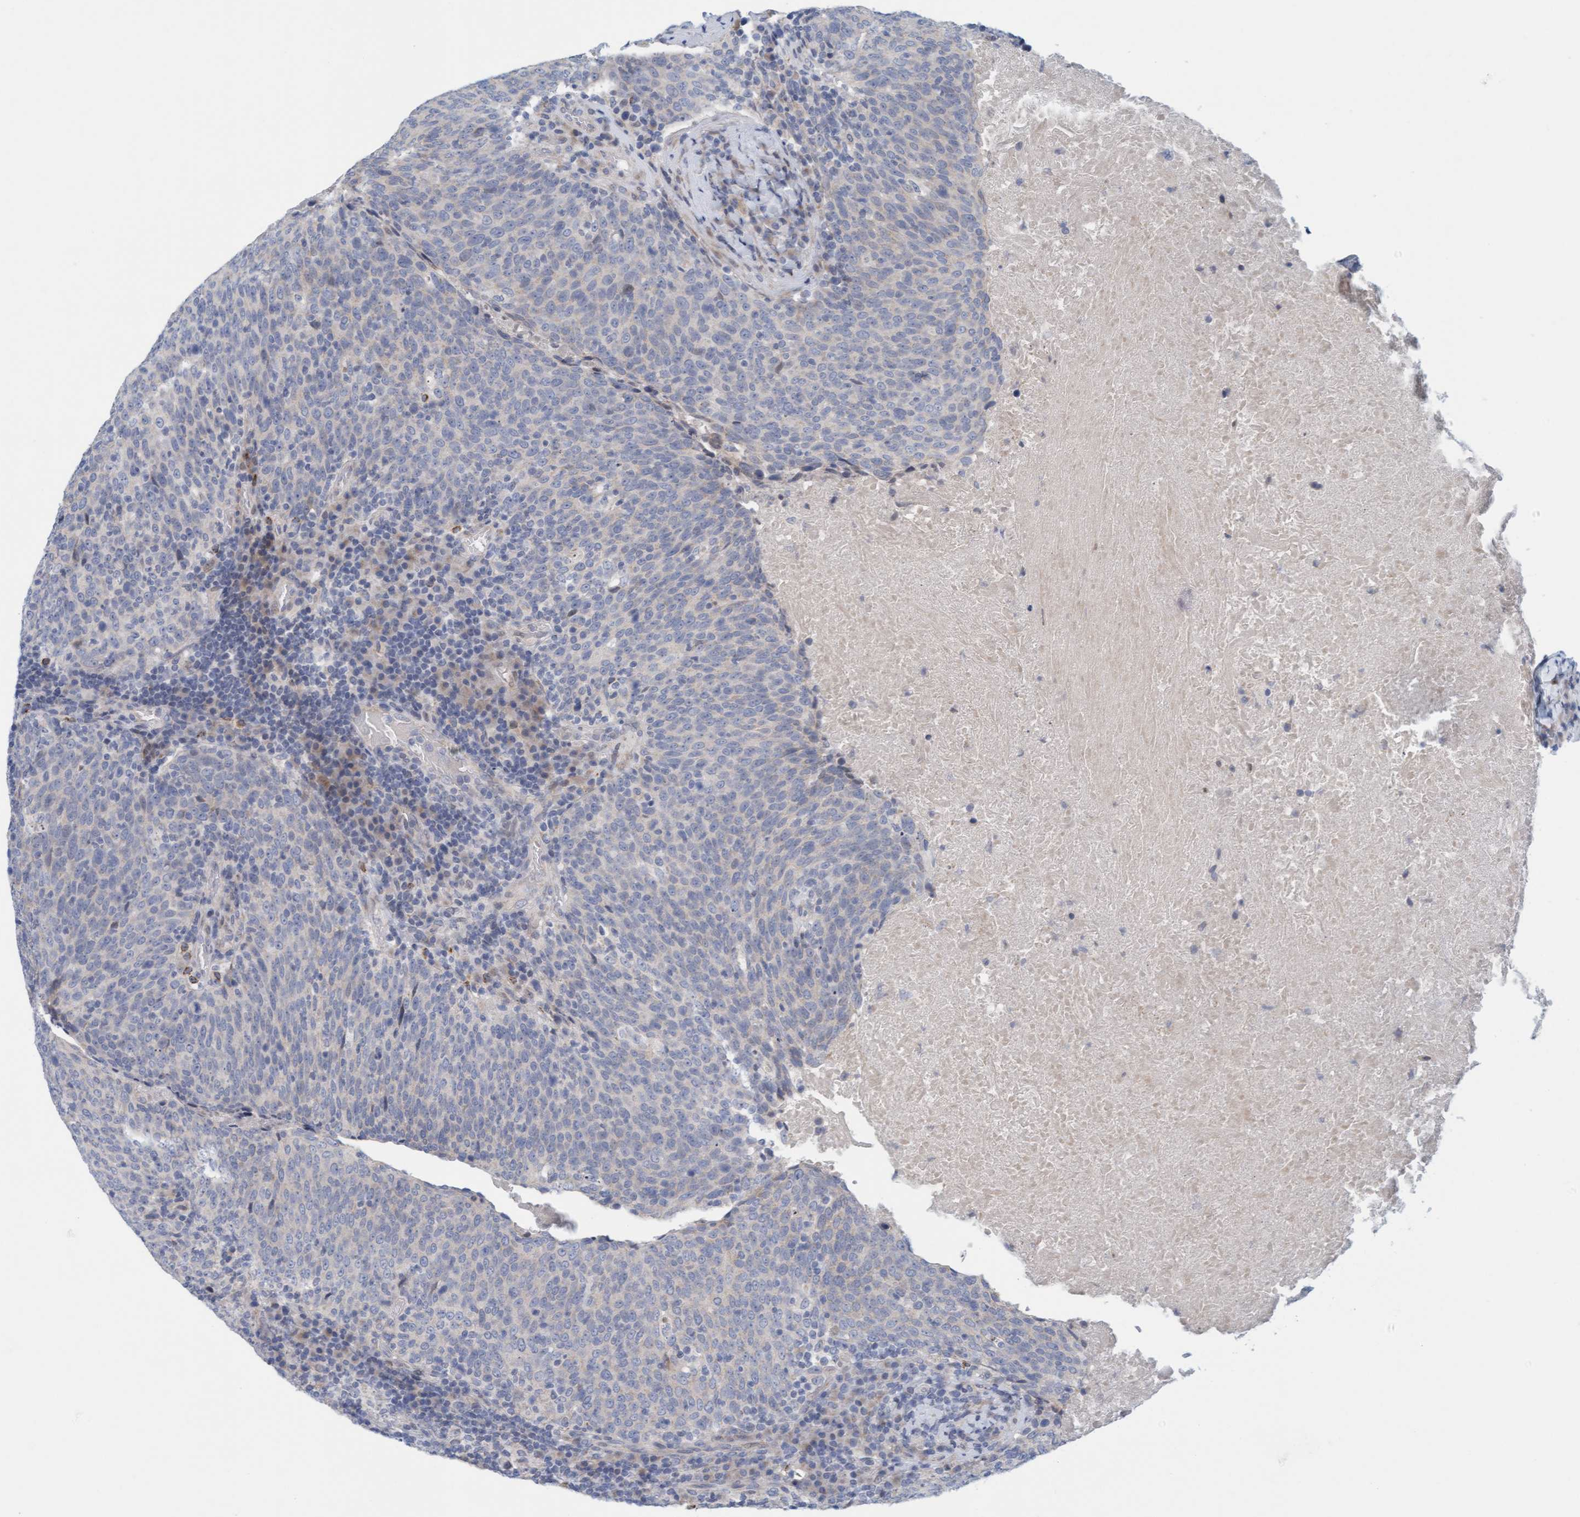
{"staining": {"intensity": "weak", "quantity": "<25%", "location": "cytoplasmic/membranous"}, "tissue": "head and neck cancer", "cell_type": "Tumor cells", "image_type": "cancer", "snomed": [{"axis": "morphology", "description": "Squamous cell carcinoma, NOS"}, {"axis": "morphology", "description": "Squamous cell carcinoma, metastatic, NOS"}, {"axis": "topography", "description": "Lymph node"}, {"axis": "topography", "description": "Head-Neck"}], "caption": "The micrograph displays no staining of tumor cells in head and neck squamous cell carcinoma.", "gene": "ZC3H3", "patient": {"sex": "male", "age": 62}}